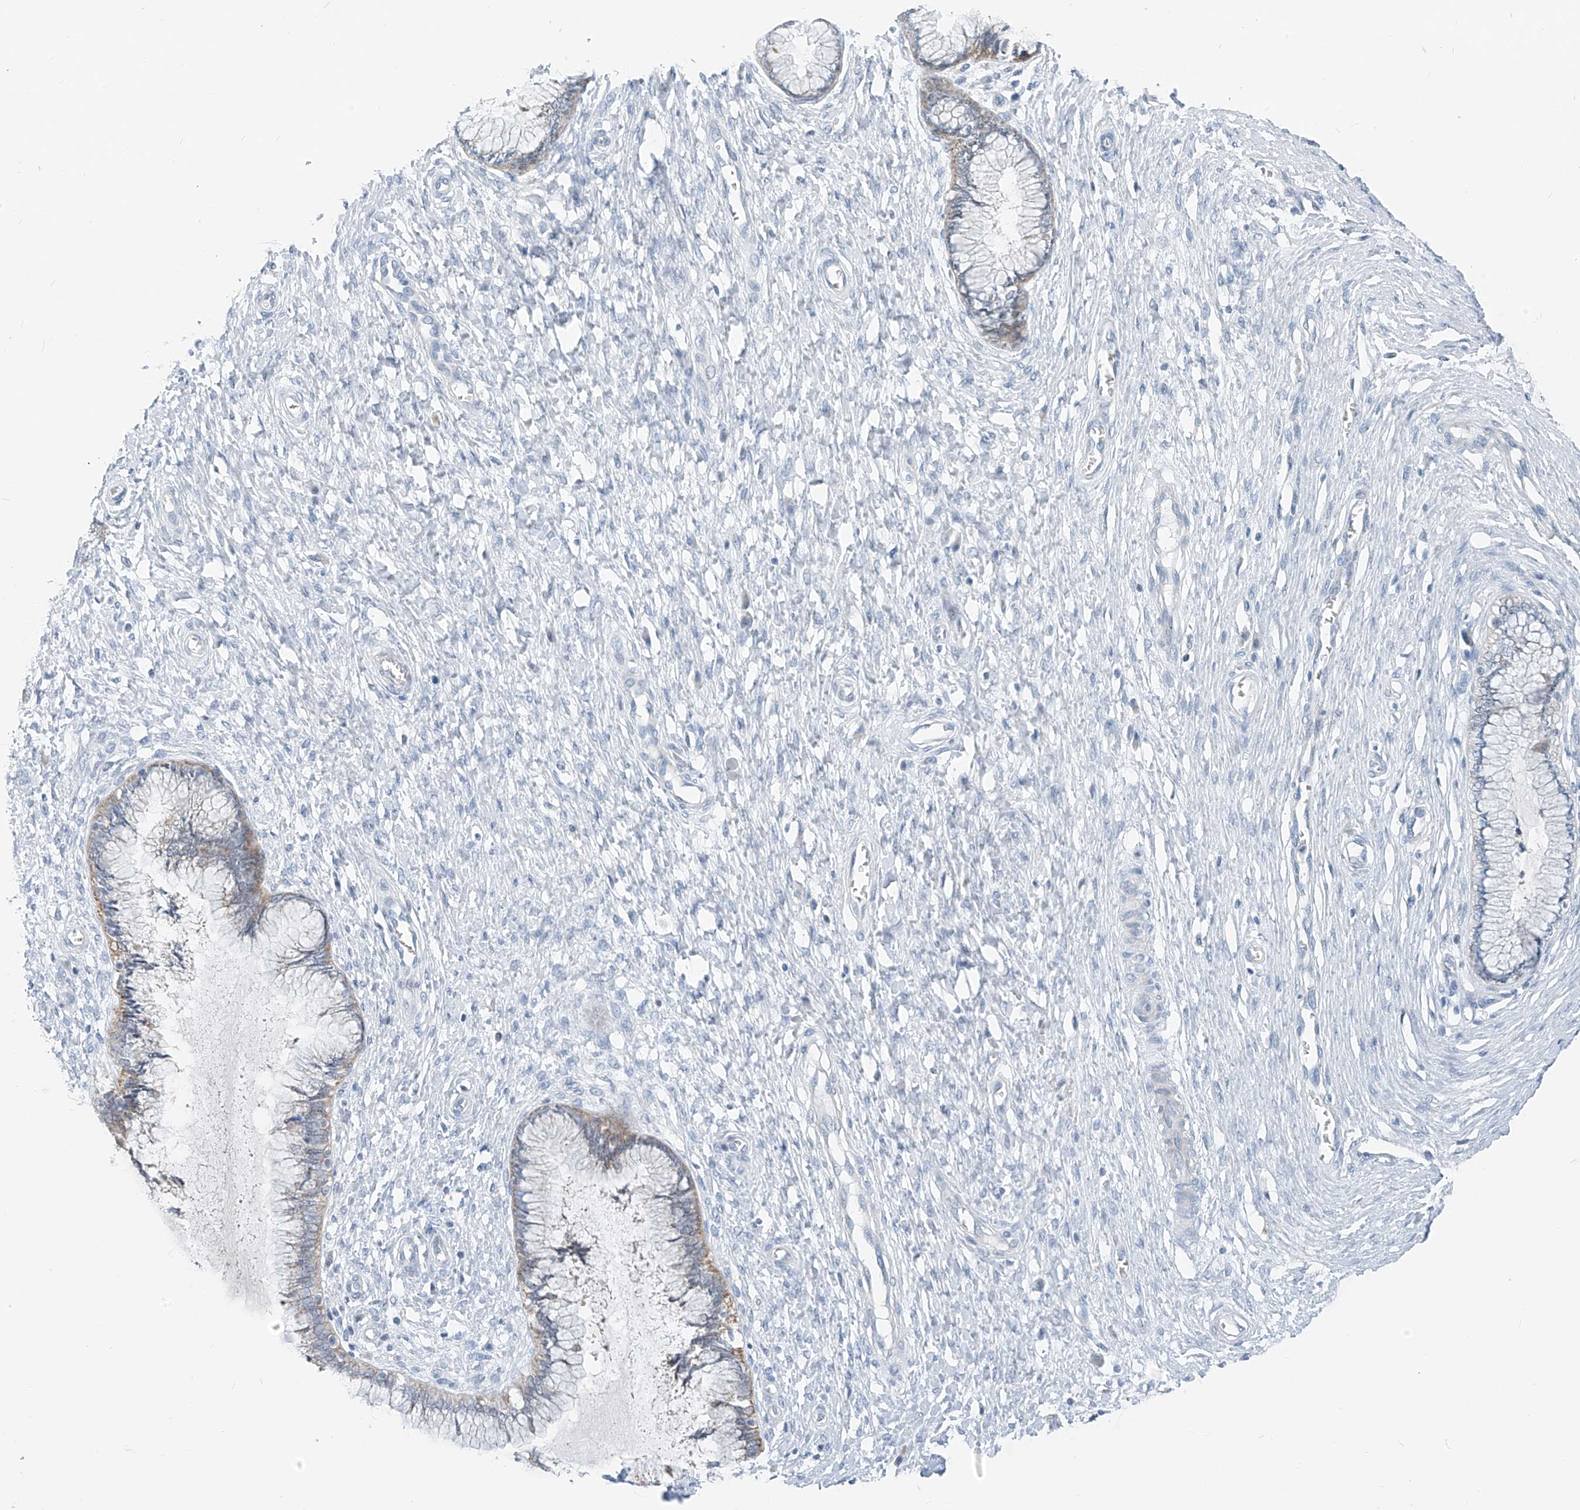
{"staining": {"intensity": "negative", "quantity": "none", "location": "none"}, "tissue": "cervix", "cell_type": "Glandular cells", "image_type": "normal", "snomed": [{"axis": "morphology", "description": "Normal tissue, NOS"}, {"axis": "topography", "description": "Cervix"}], "caption": "Immunohistochemistry image of normal cervix stained for a protein (brown), which exhibits no expression in glandular cells. (Brightfield microscopy of DAB IHC at high magnification).", "gene": "FGD2", "patient": {"sex": "female", "age": 55}}